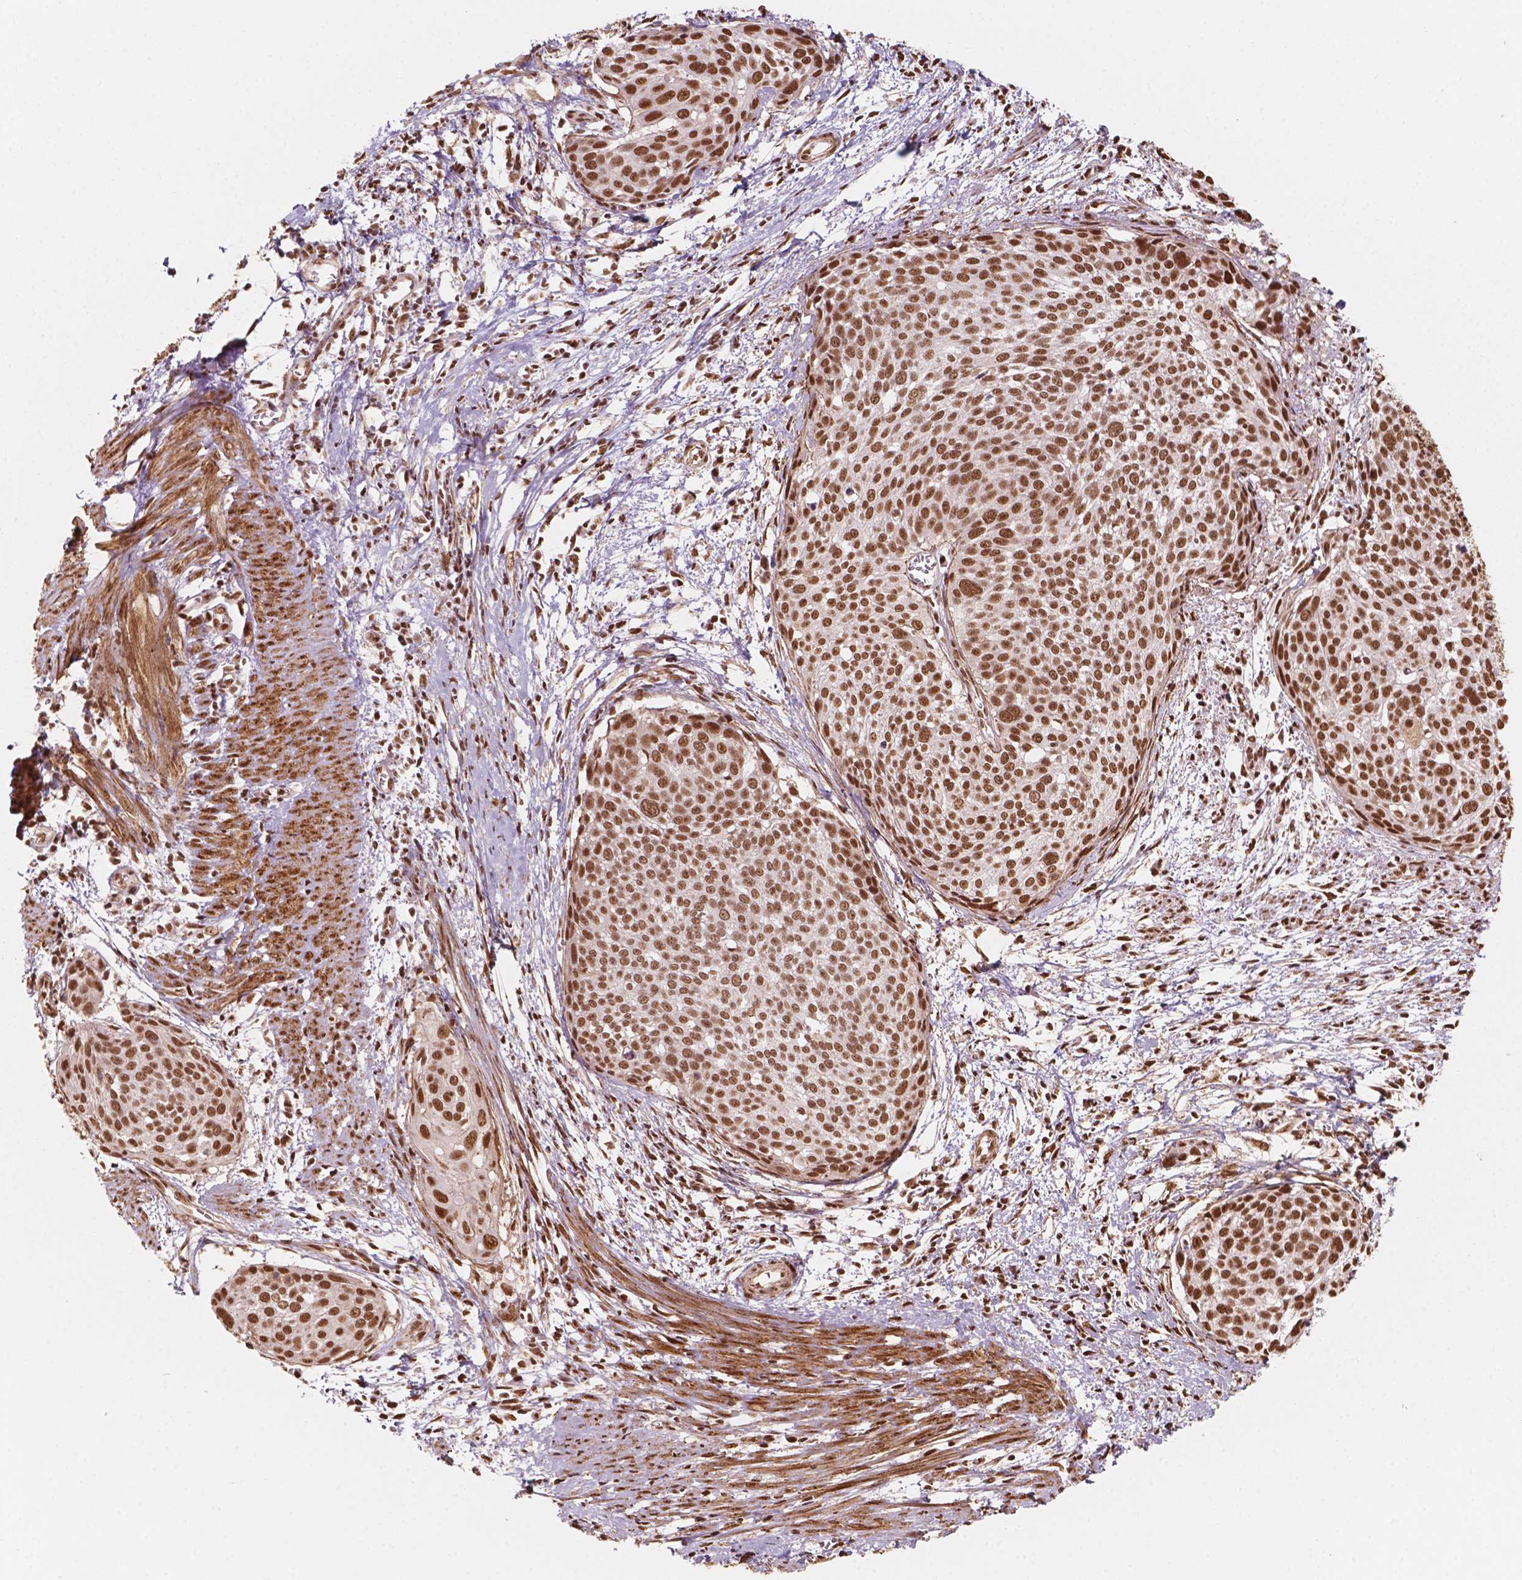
{"staining": {"intensity": "moderate", "quantity": ">75%", "location": "nuclear"}, "tissue": "cervical cancer", "cell_type": "Tumor cells", "image_type": "cancer", "snomed": [{"axis": "morphology", "description": "Squamous cell carcinoma, NOS"}, {"axis": "topography", "description": "Cervix"}], "caption": "Human cervical squamous cell carcinoma stained with a protein marker reveals moderate staining in tumor cells.", "gene": "GTF3C5", "patient": {"sex": "female", "age": 39}}